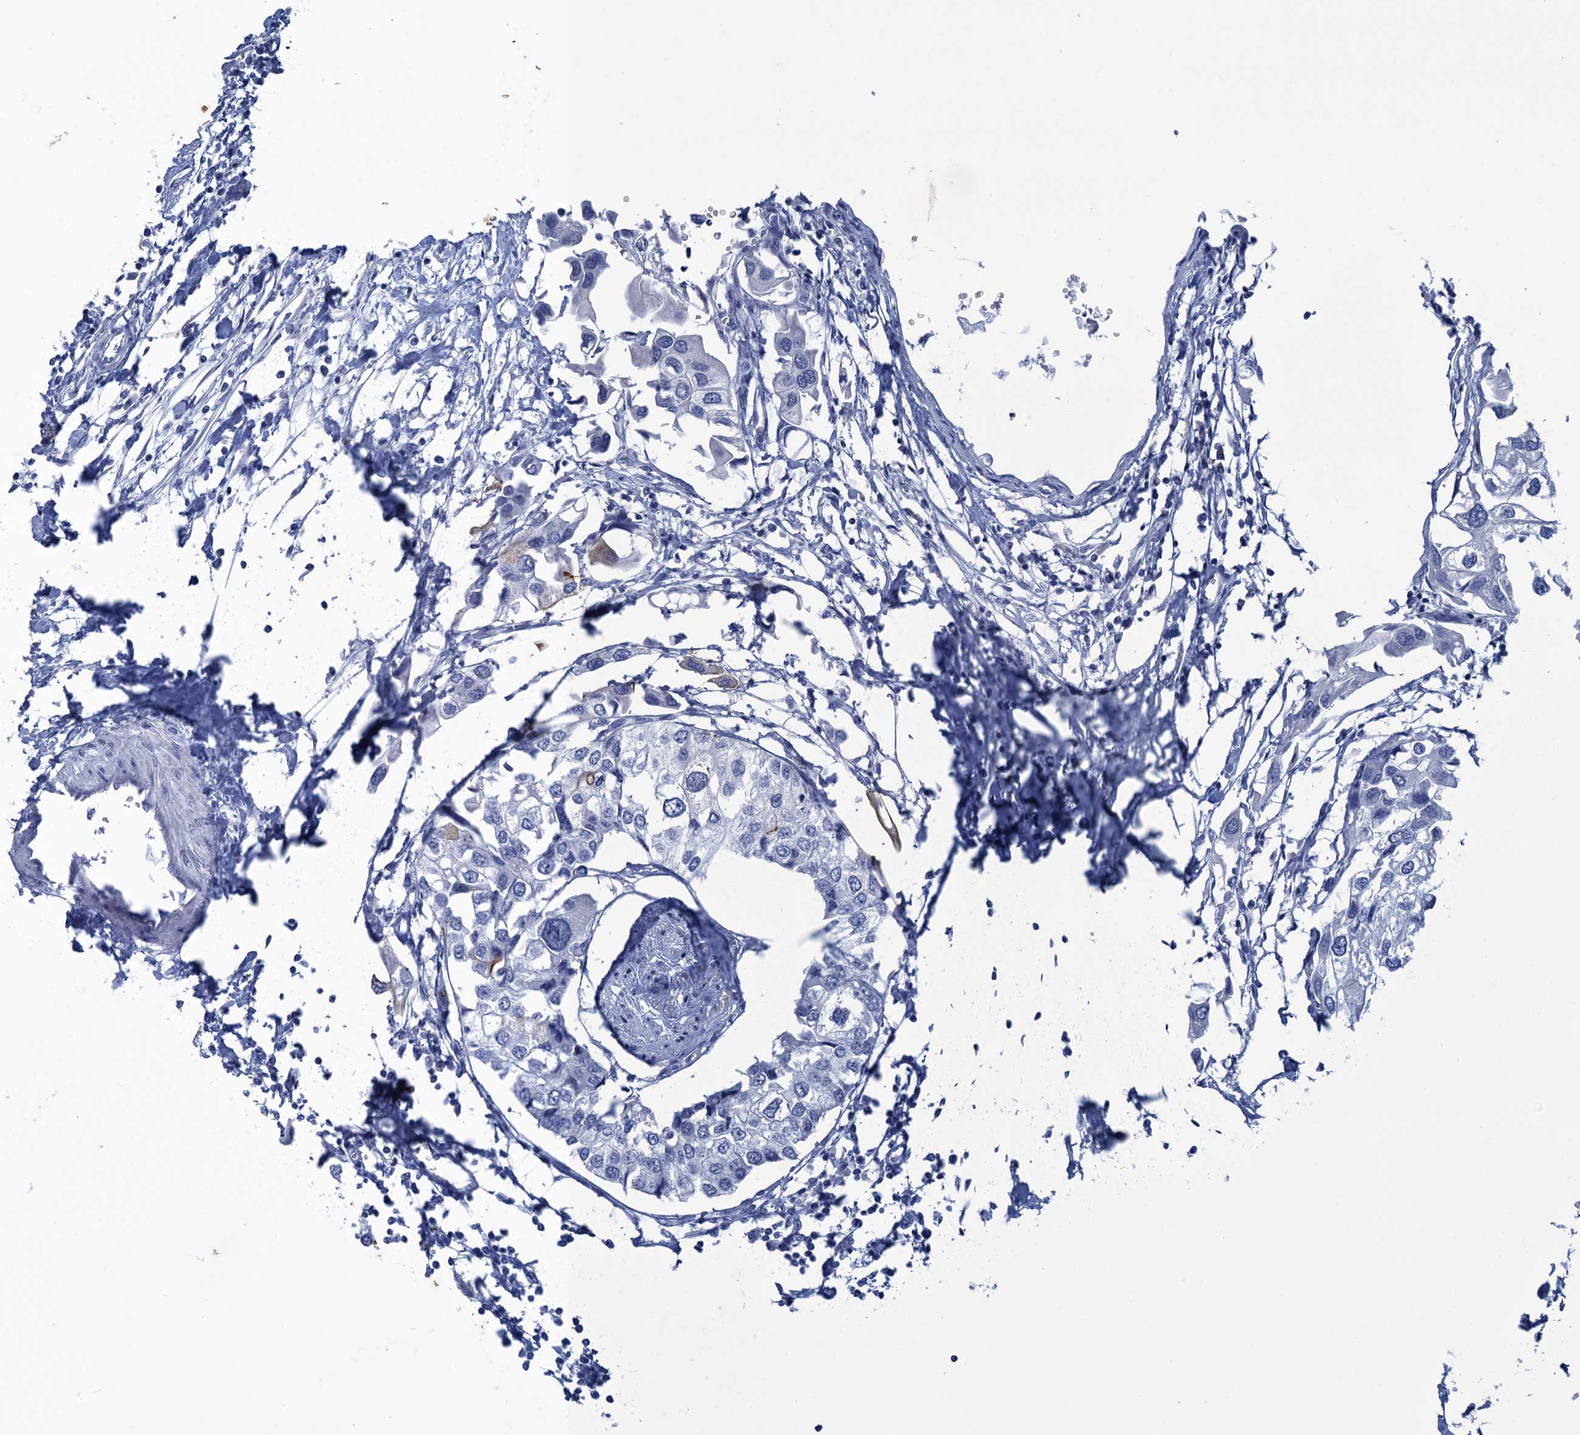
{"staining": {"intensity": "negative", "quantity": "none", "location": "none"}, "tissue": "urothelial cancer", "cell_type": "Tumor cells", "image_type": "cancer", "snomed": [{"axis": "morphology", "description": "Urothelial carcinoma, High grade"}, {"axis": "topography", "description": "Urinary bladder"}], "caption": "A high-resolution photomicrograph shows immunohistochemistry staining of urothelial cancer, which exhibits no significant positivity in tumor cells.", "gene": "SCEL", "patient": {"sex": "male", "age": 64}}